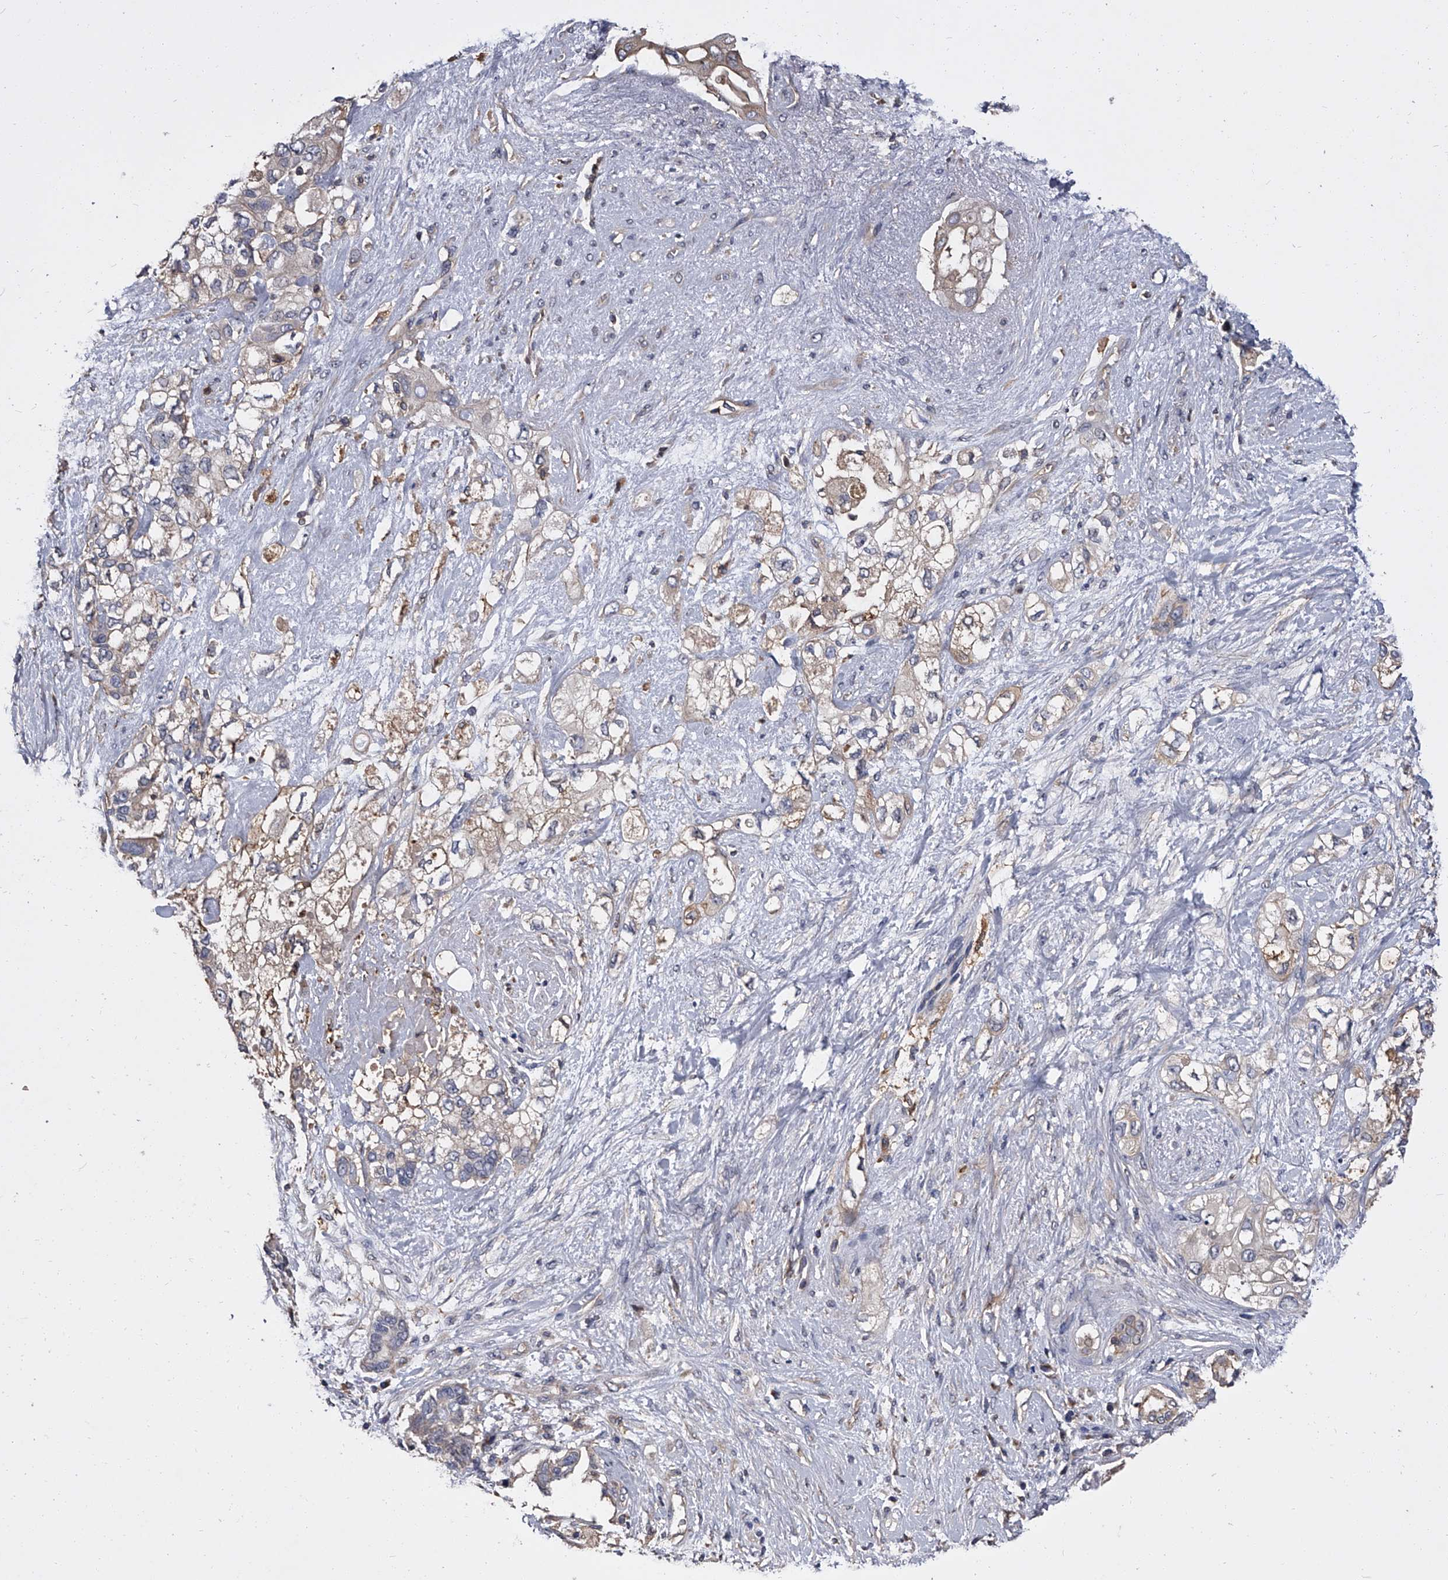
{"staining": {"intensity": "weak", "quantity": "<25%", "location": "cytoplasmic/membranous"}, "tissue": "pancreatic cancer", "cell_type": "Tumor cells", "image_type": "cancer", "snomed": [{"axis": "morphology", "description": "Adenocarcinoma, NOS"}, {"axis": "topography", "description": "Pancreas"}], "caption": "Immunohistochemistry (IHC) of human pancreatic cancer reveals no staining in tumor cells.", "gene": "STK36", "patient": {"sex": "female", "age": 56}}